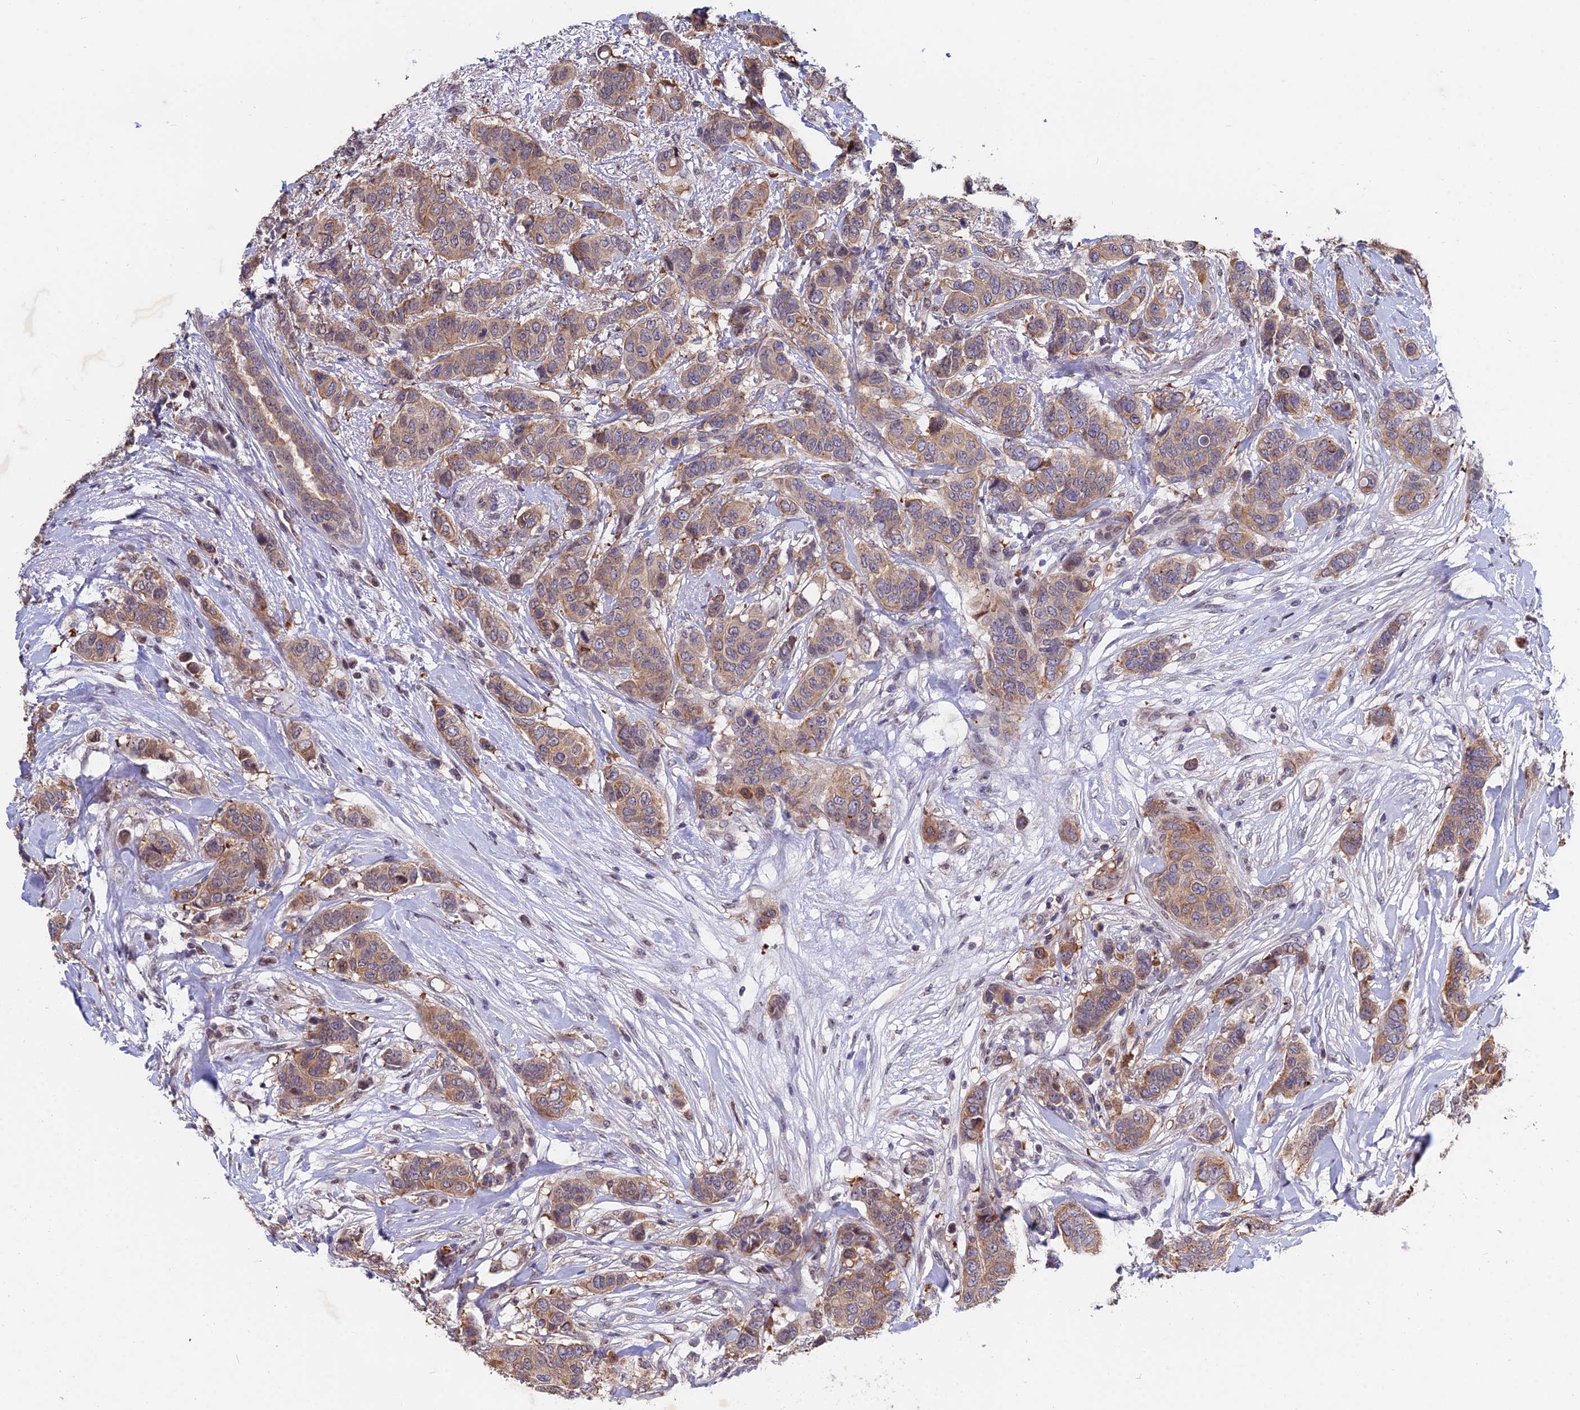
{"staining": {"intensity": "moderate", "quantity": ">75%", "location": "cytoplasmic/membranous"}, "tissue": "breast cancer", "cell_type": "Tumor cells", "image_type": "cancer", "snomed": [{"axis": "morphology", "description": "Lobular carcinoma"}, {"axis": "topography", "description": "Breast"}], "caption": "Human breast cancer (lobular carcinoma) stained with a protein marker reveals moderate staining in tumor cells.", "gene": "INPP4A", "patient": {"sex": "female", "age": 51}}